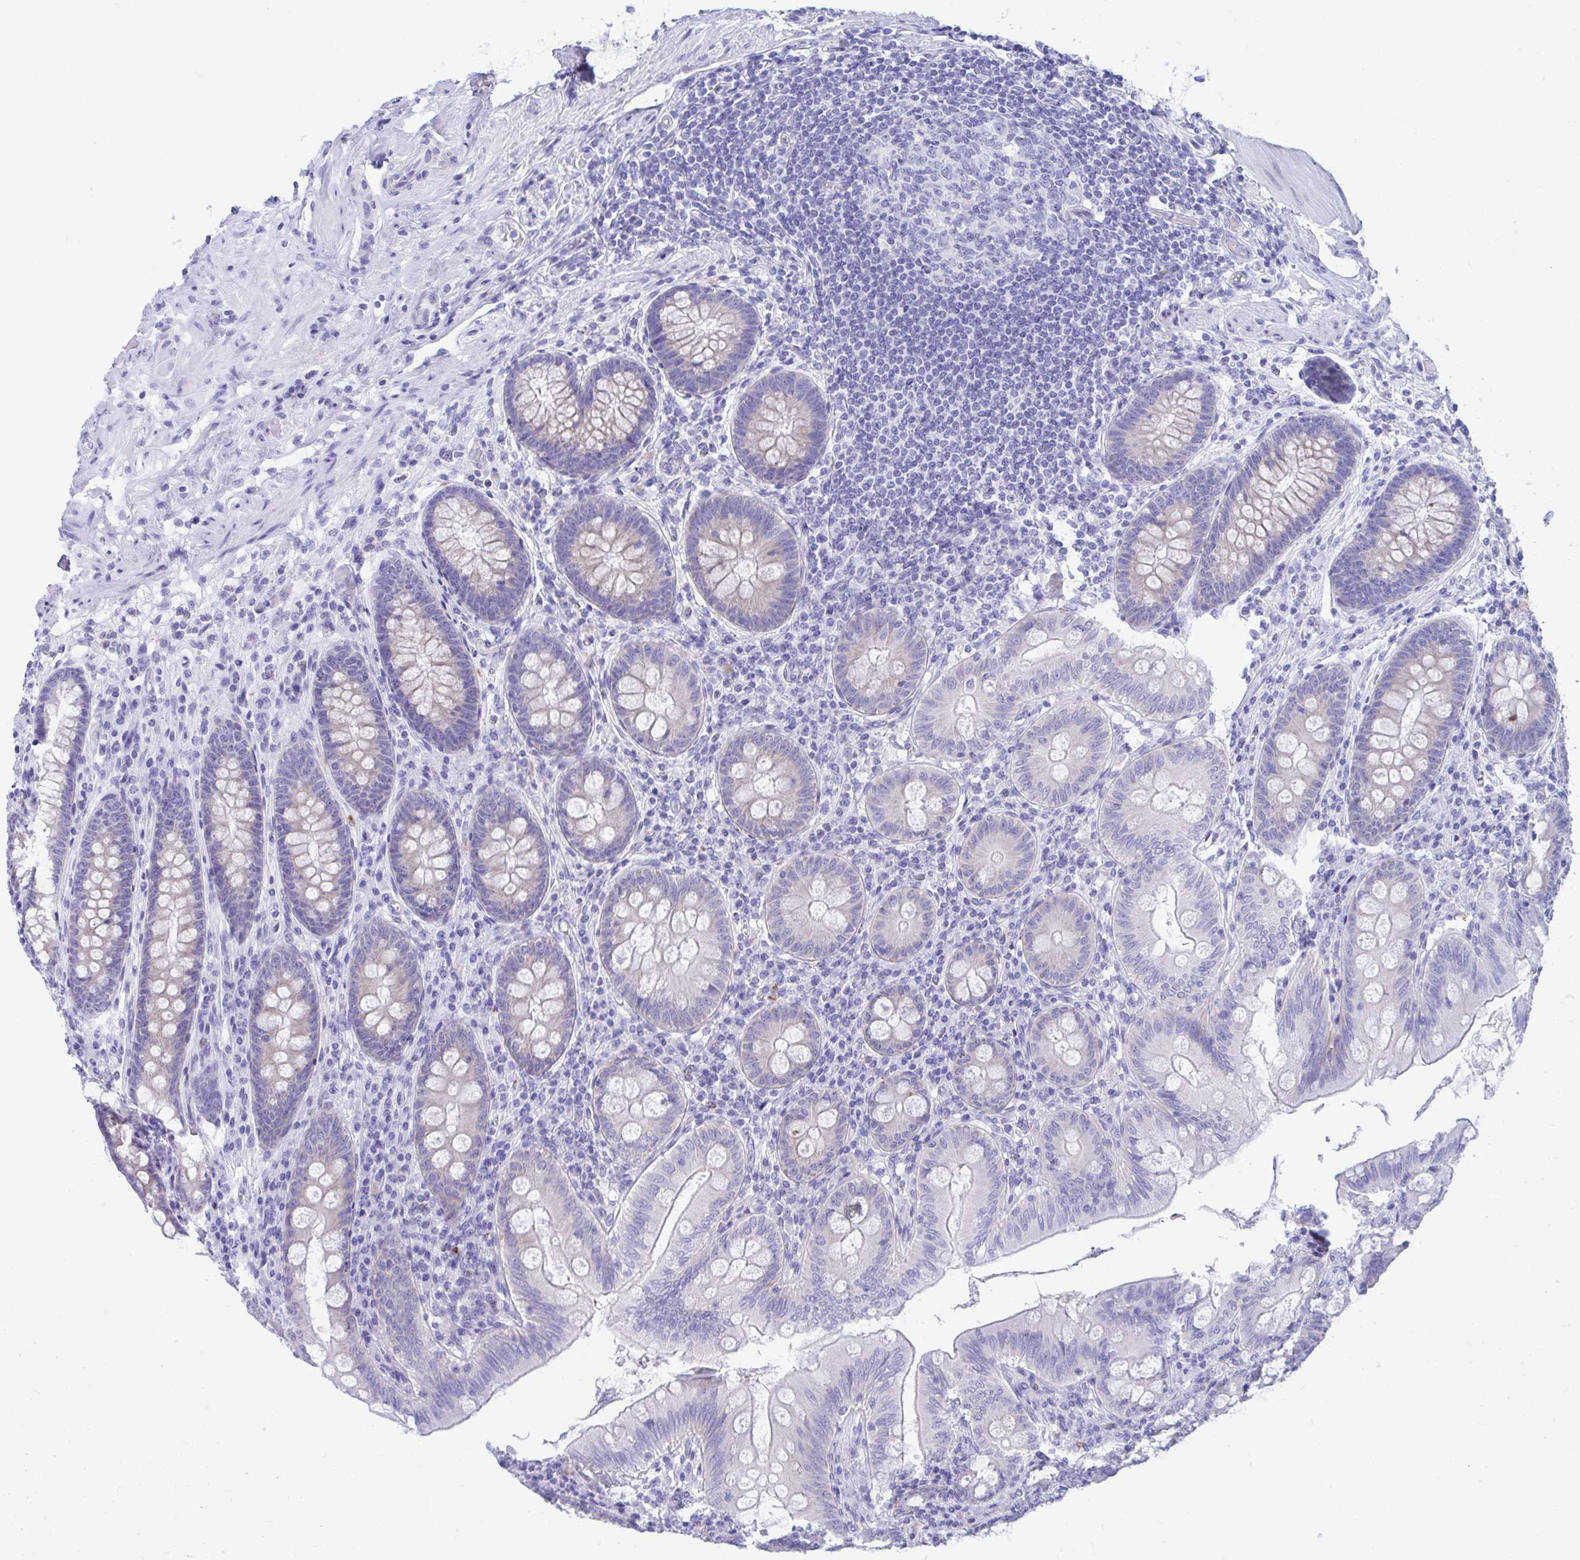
{"staining": {"intensity": "negative", "quantity": "none", "location": "none"}, "tissue": "appendix", "cell_type": "Glandular cells", "image_type": "normal", "snomed": [{"axis": "morphology", "description": "Normal tissue, NOS"}, {"axis": "topography", "description": "Appendix"}], "caption": "This image is of benign appendix stained with immunohistochemistry to label a protein in brown with the nuclei are counter-stained blue. There is no staining in glandular cells. (Brightfield microscopy of DAB IHC at high magnification).", "gene": "SHISA8", "patient": {"sex": "male", "age": 71}}